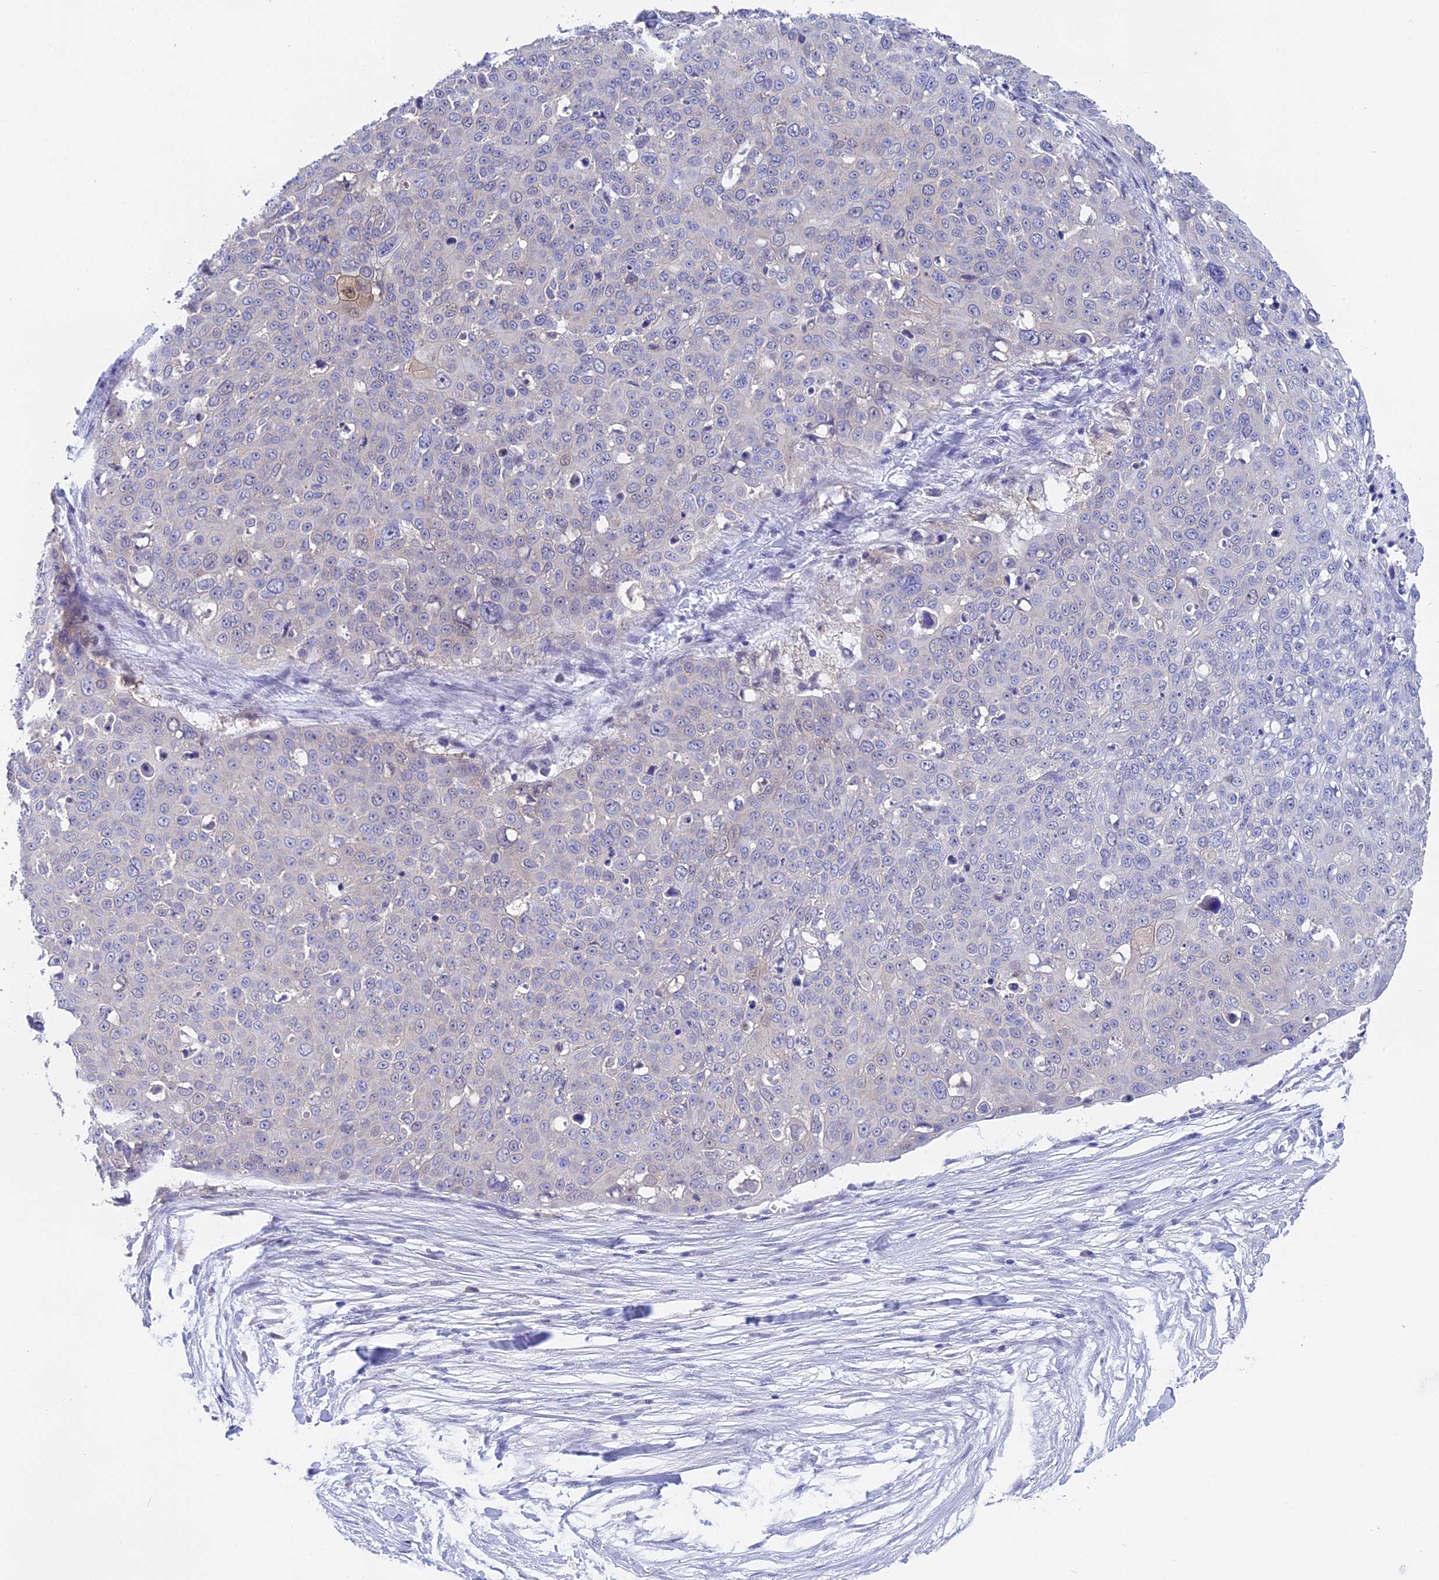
{"staining": {"intensity": "negative", "quantity": "none", "location": "none"}, "tissue": "skin cancer", "cell_type": "Tumor cells", "image_type": "cancer", "snomed": [{"axis": "morphology", "description": "Squamous cell carcinoma, NOS"}, {"axis": "topography", "description": "Skin"}], "caption": "DAB (3,3'-diaminobenzidine) immunohistochemical staining of squamous cell carcinoma (skin) reveals no significant staining in tumor cells. (DAB (3,3'-diaminobenzidine) IHC visualized using brightfield microscopy, high magnification).", "gene": "STUB1", "patient": {"sex": "male", "age": 71}}